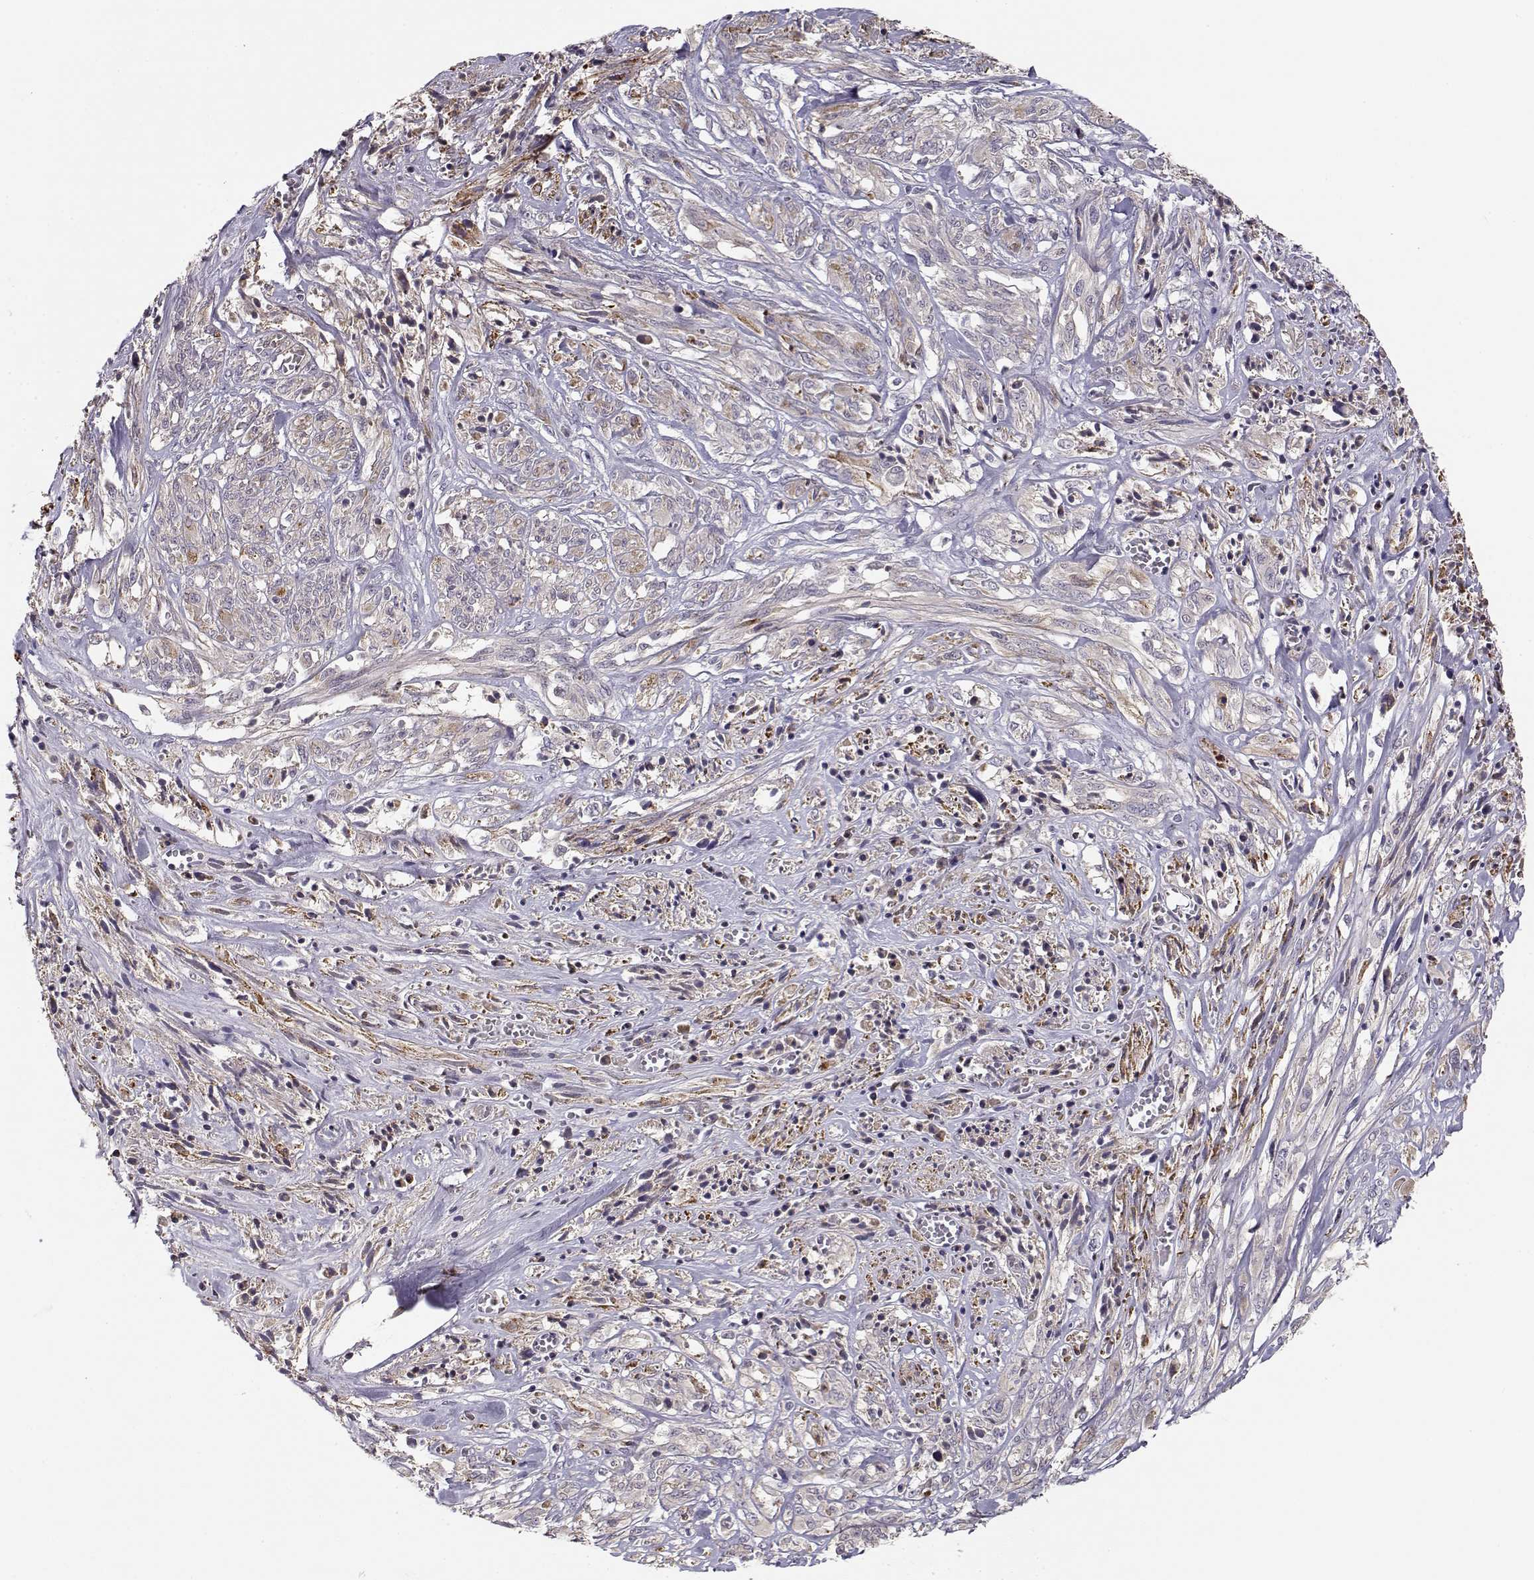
{"staining": {"intensity": "negative", "quantity": "none", "location": "none"}, "tissue": "melanoma", "cell_type": "Tumor cells", "image_type": "cancer", "snomed": [{"axis": "morphology", "description": "Malignant melanoma, NOS"}, {"axis": "topography", "description": "Skin"}], "caption": "Immunohistochemistry of melanoma shows no expression in tumor cells.", "gene": "ENTPD8", "patient": {"sex": "female", "age": 91}}